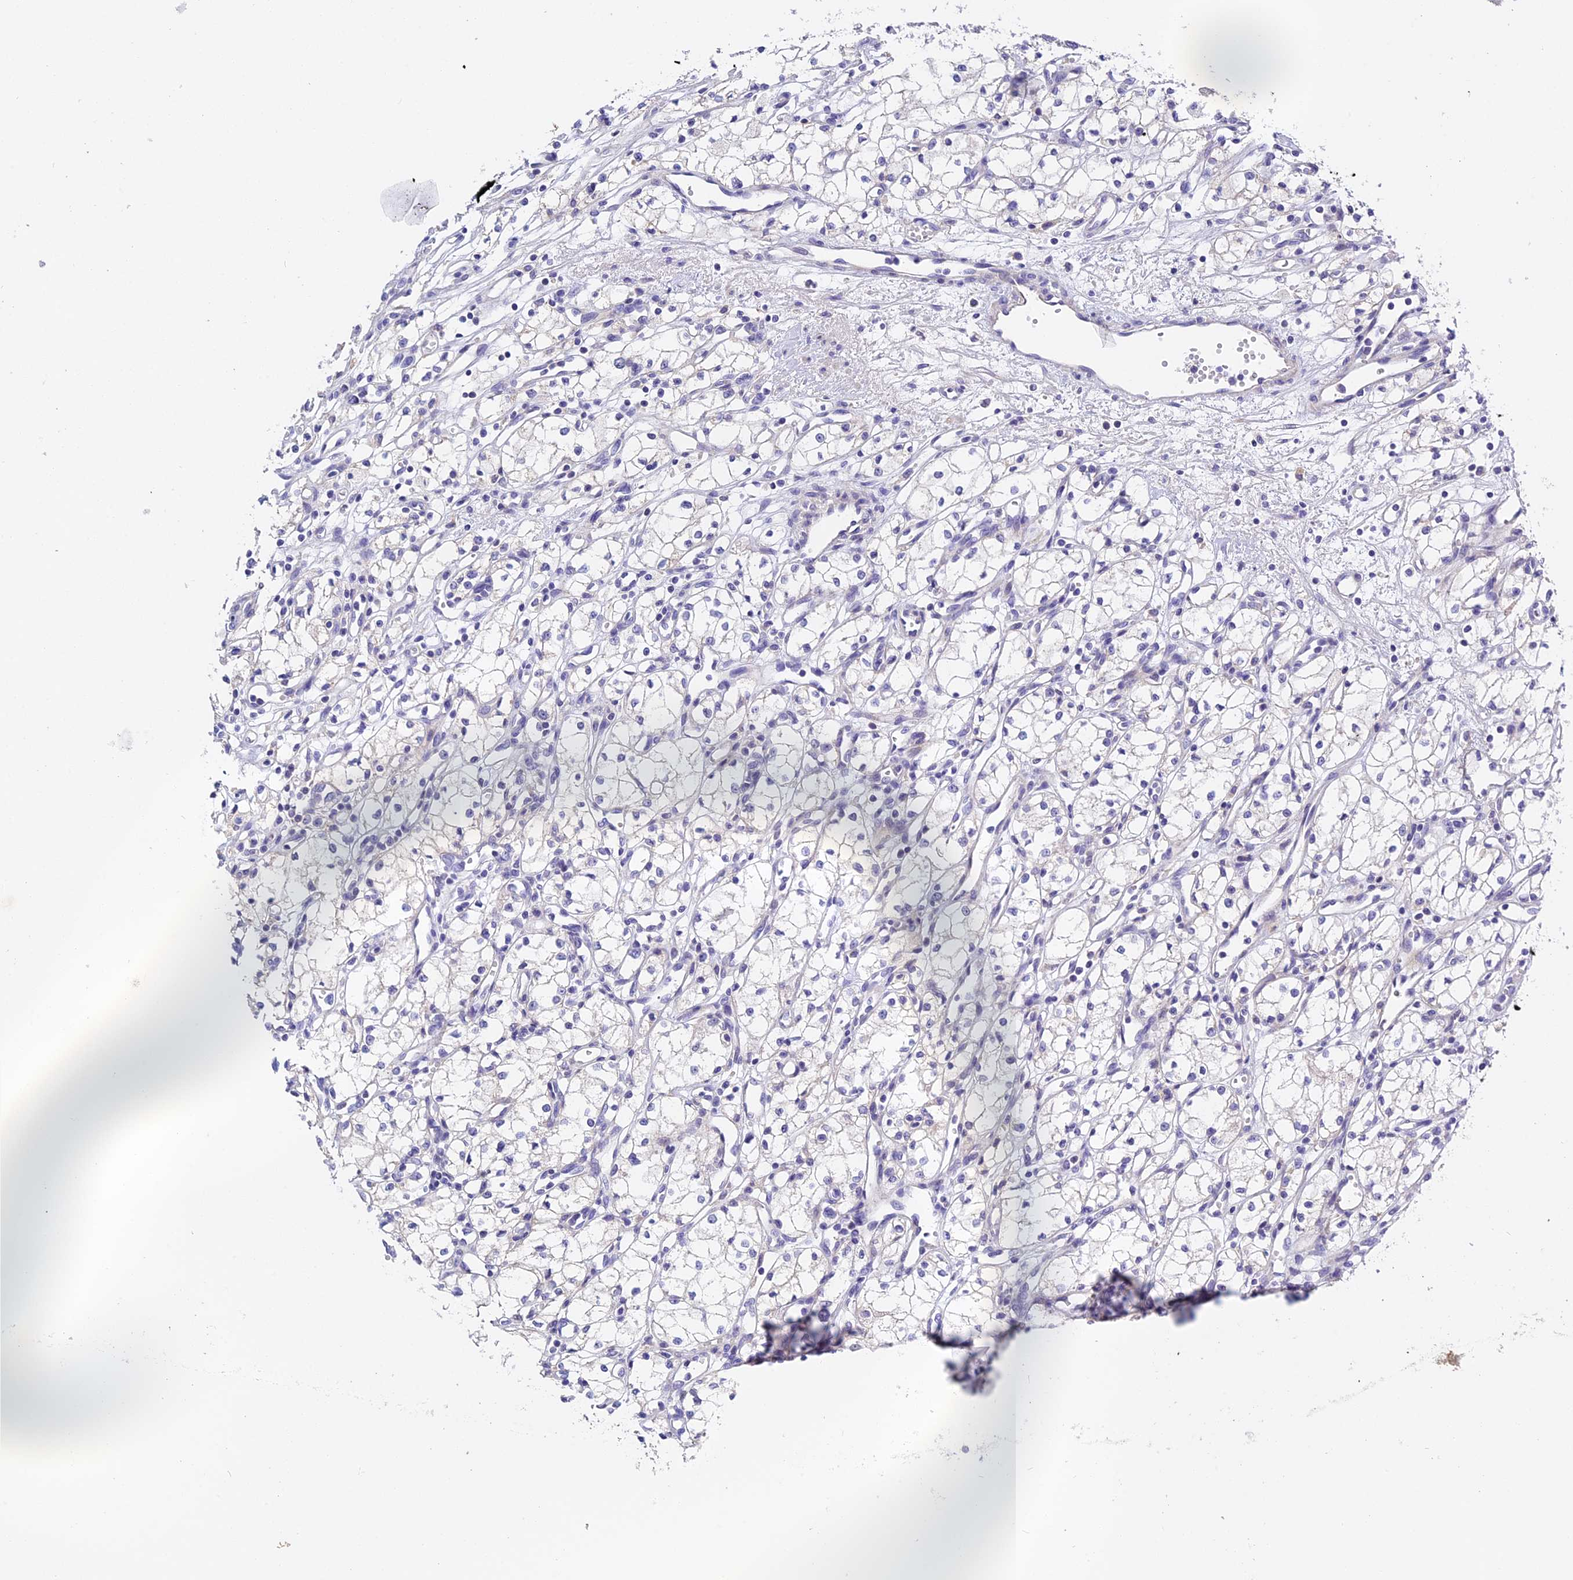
{"staining": {"intensity": "negative", "quantity": "none", "location": "none"}, "tissue": "renal cancer", "cell_type": "Tumor cells", "image_type": "cancer", "snomed": [{"axis": "morphology", "description": "Adenocarcinoma, NOS"}, {"axis": "topography", "description": "Kidney"}], "caption": "This is an immunohistochemistry (IHC) micrograph of human renal adenocarcinoma. There is no staining in tumor cells.", "gene": "RTTN", "patient": {"sex": "male", "age": 59}}